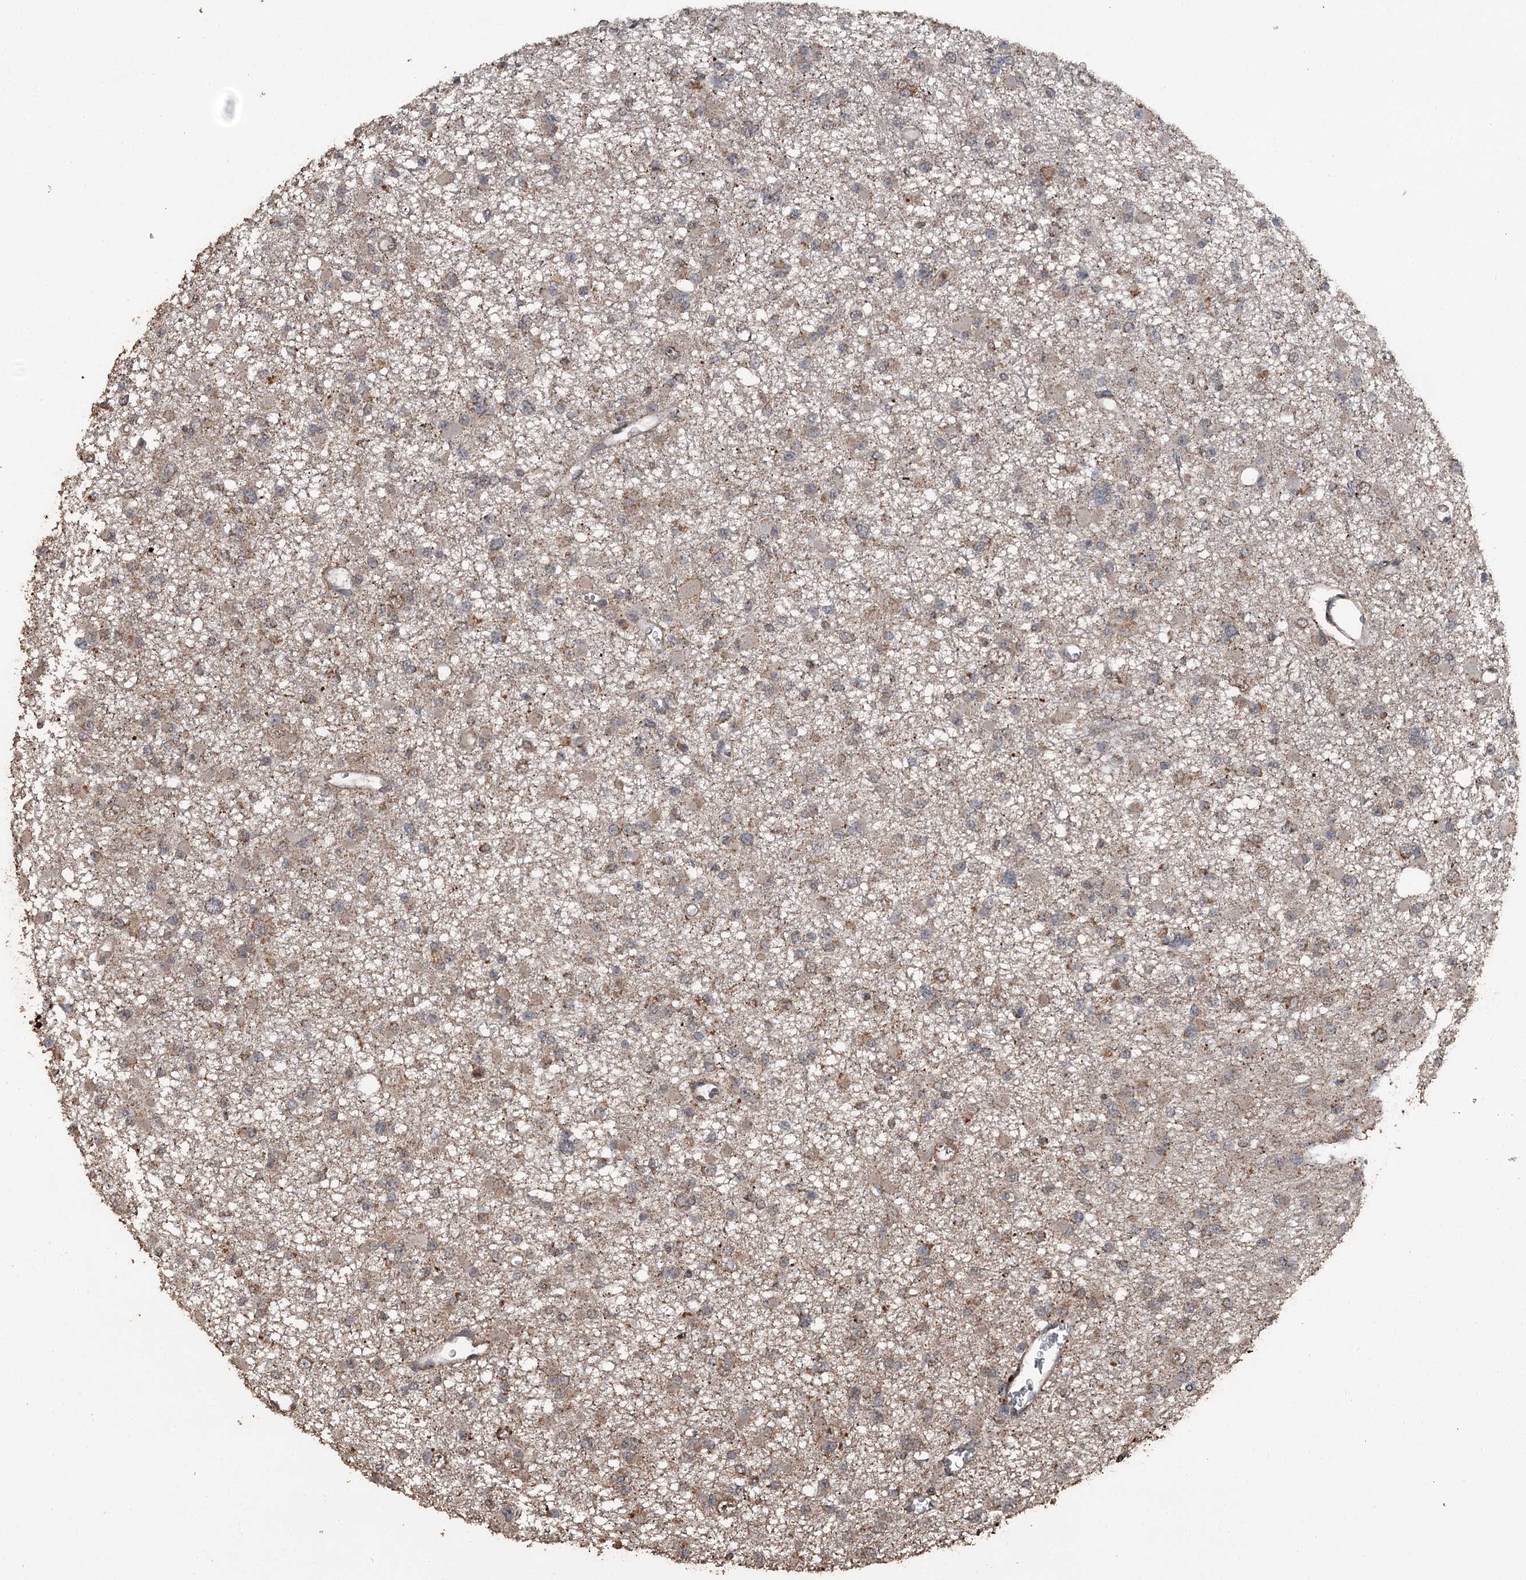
{"staining": {"intensity": "moderate", "quantity": ">75%", "location": "cytoplasmic/membranous"}, "tissue": "glioma", "cell_type": "Tumor cells", "image_type": "cancer", "snomed": [{"axis": "morphology", "description": "Glioma, malignant, Low grade"}, {"axis": "topography", "description": "Brain"}], "caption": "IHC photomicrograph of neoplastic tissue: malignant low-grade glioma stained using immunohistochemistry (IHC) reveals medium levels of moderate protein expression localized specifically in the cytoplasmic/membranous of tumor cells, appearing as a cytoplasmic/membranous brown color.", "gene": "WIPI1", "patient": {"sex": "female", "age": 22}}